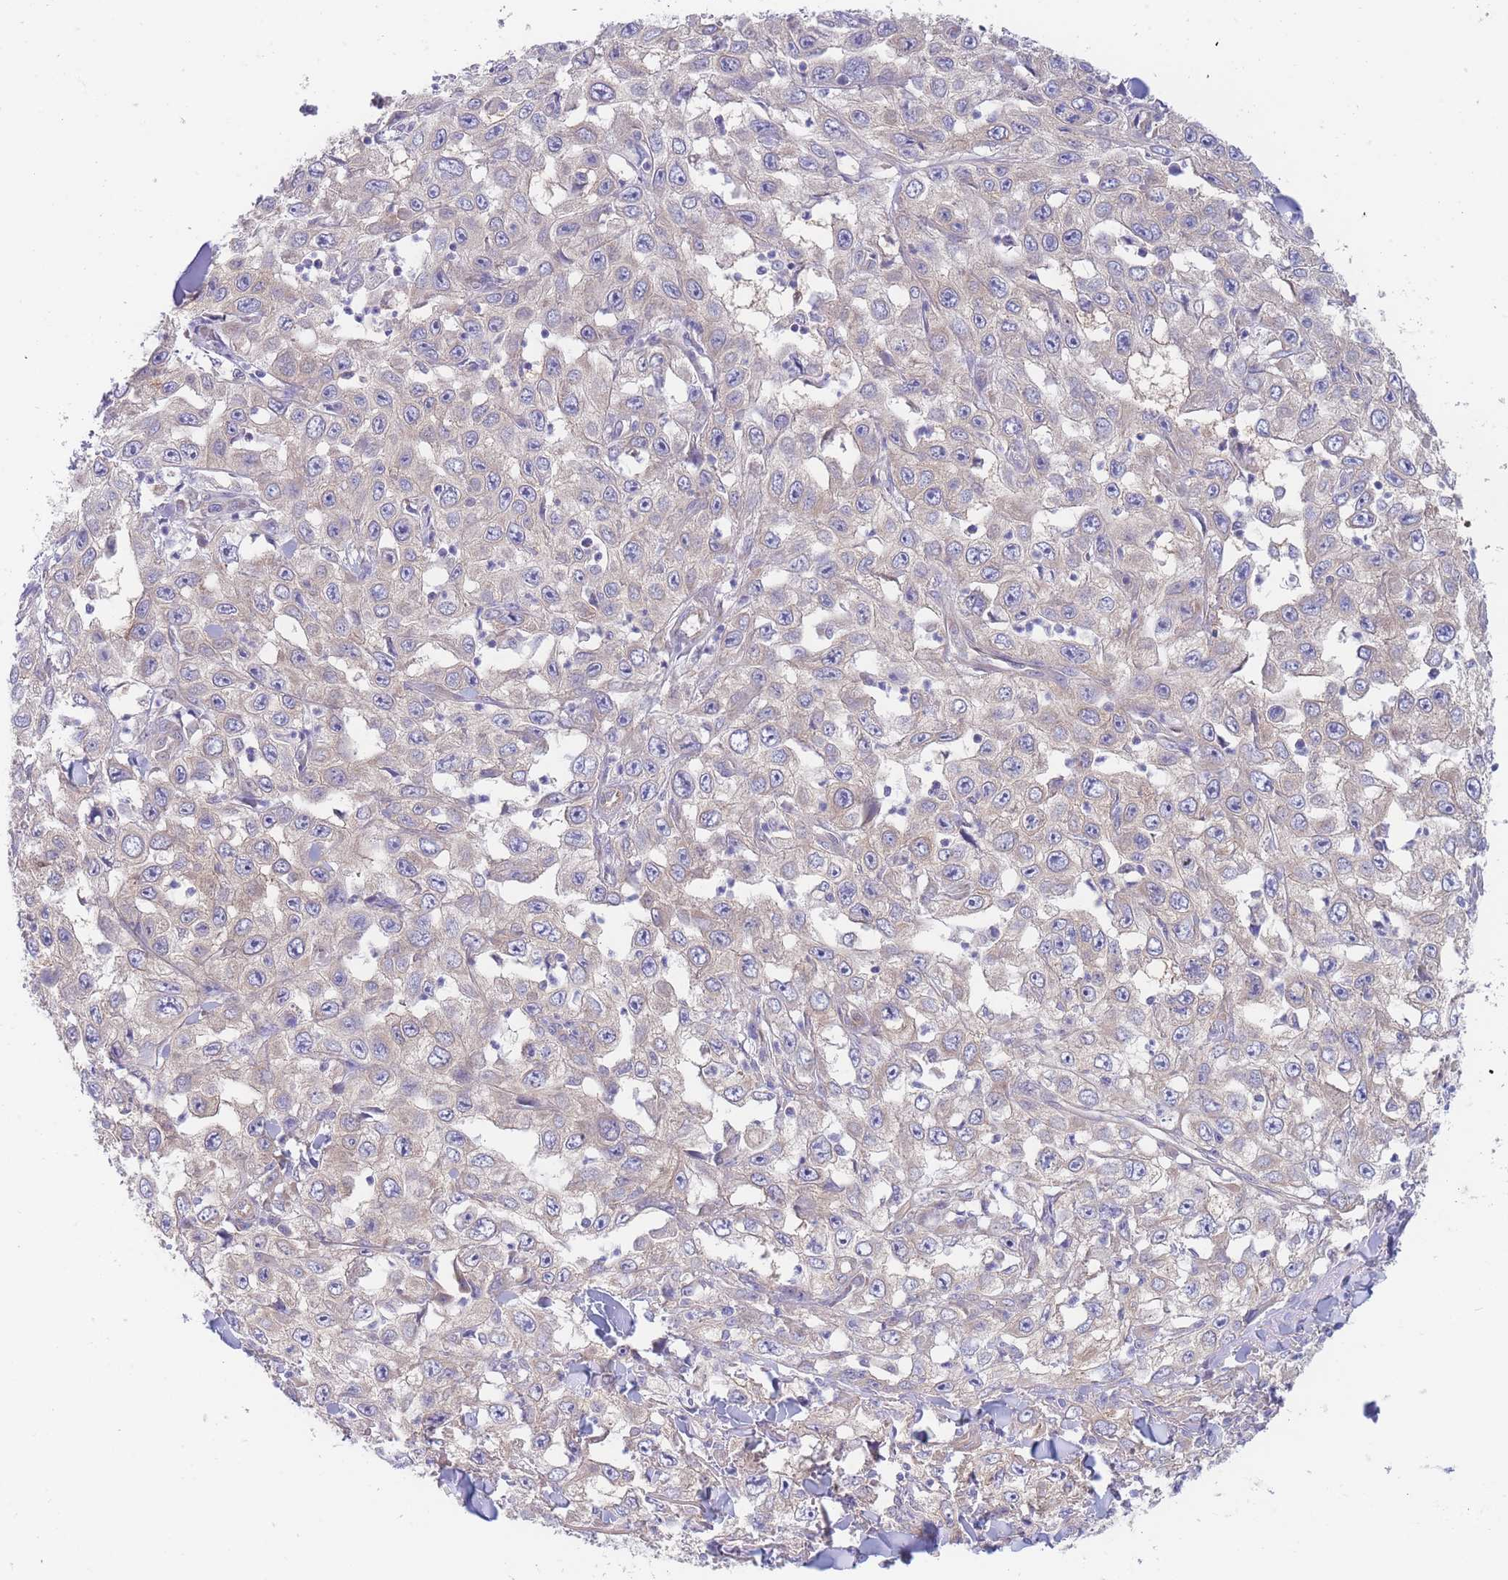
{"staining": {"intensity": "negative", "quantity": "none", "location": "none"}, "tissue": "skin cancer", "cell_type": "Tumor cells", "image_type": "cancer", "snomed": [{"axis": "morphology", "description": "Squamous cell carcinoma, NOS"}, {"axis": "topography", "description": "Skin"}], "caption": "IHC of human skin cancer (squamous cell carcinoma) shows no positivity in tumor cells.", "gene": "ZNF281", "patient": {"sex": "male", "age": 82}}